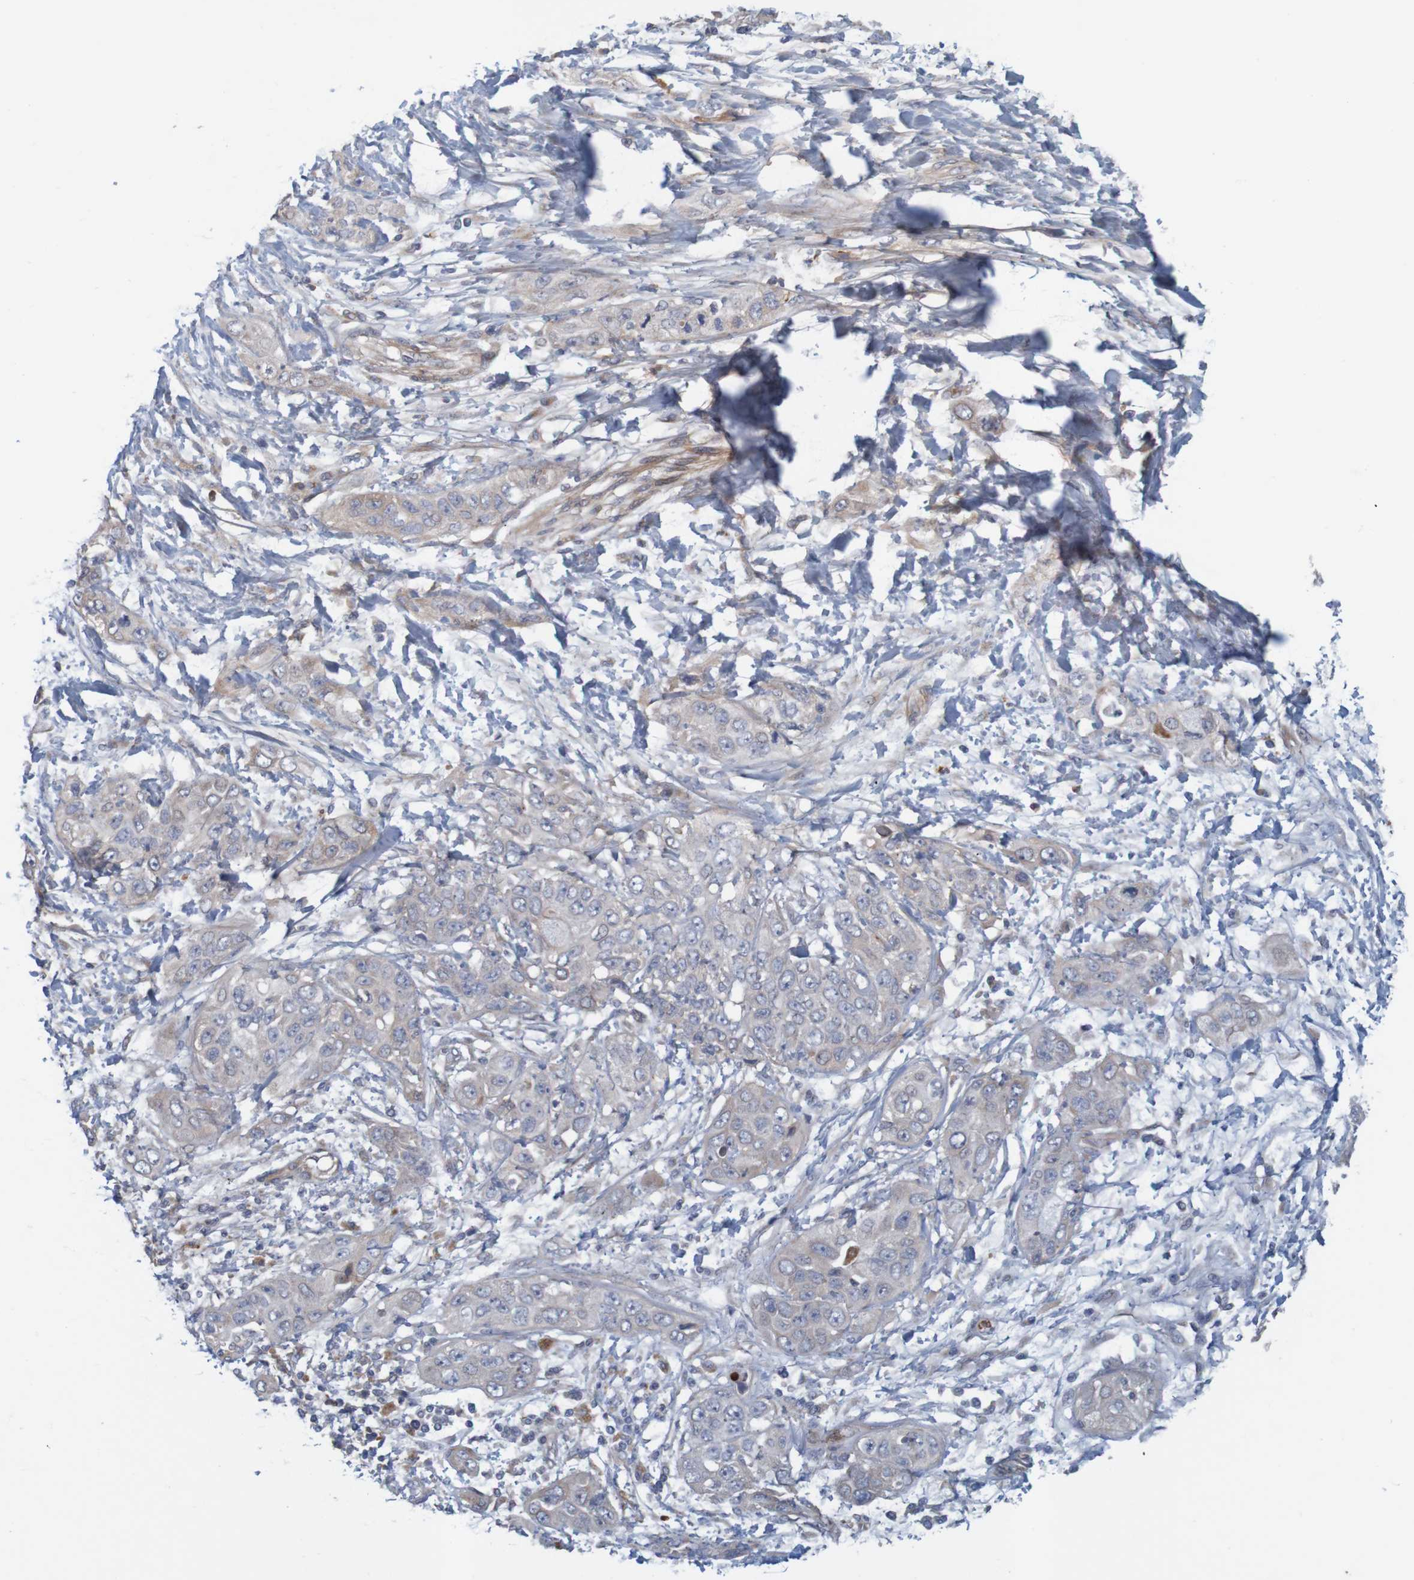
{"staining": {"intensity": "weak", "quantity": "<25%", "location": "cytoplasmic/membranous"}, "tissue": "pancreatic cancer", "cell_type": "Tumor cells", "image_type": "cancer", "snomed": [{"axis": "morphology", "description": "Adenocarcinoma, NOS"}, {"axis": "topography", "description": "Pancreas"}], "caption": "Histopathology image shows no protein staining in tumor cells of pancreatic cancer (adenocarcinoma) tissue.", "gene": "KRT23", "patient": {"sex": "female", "age": 70}}